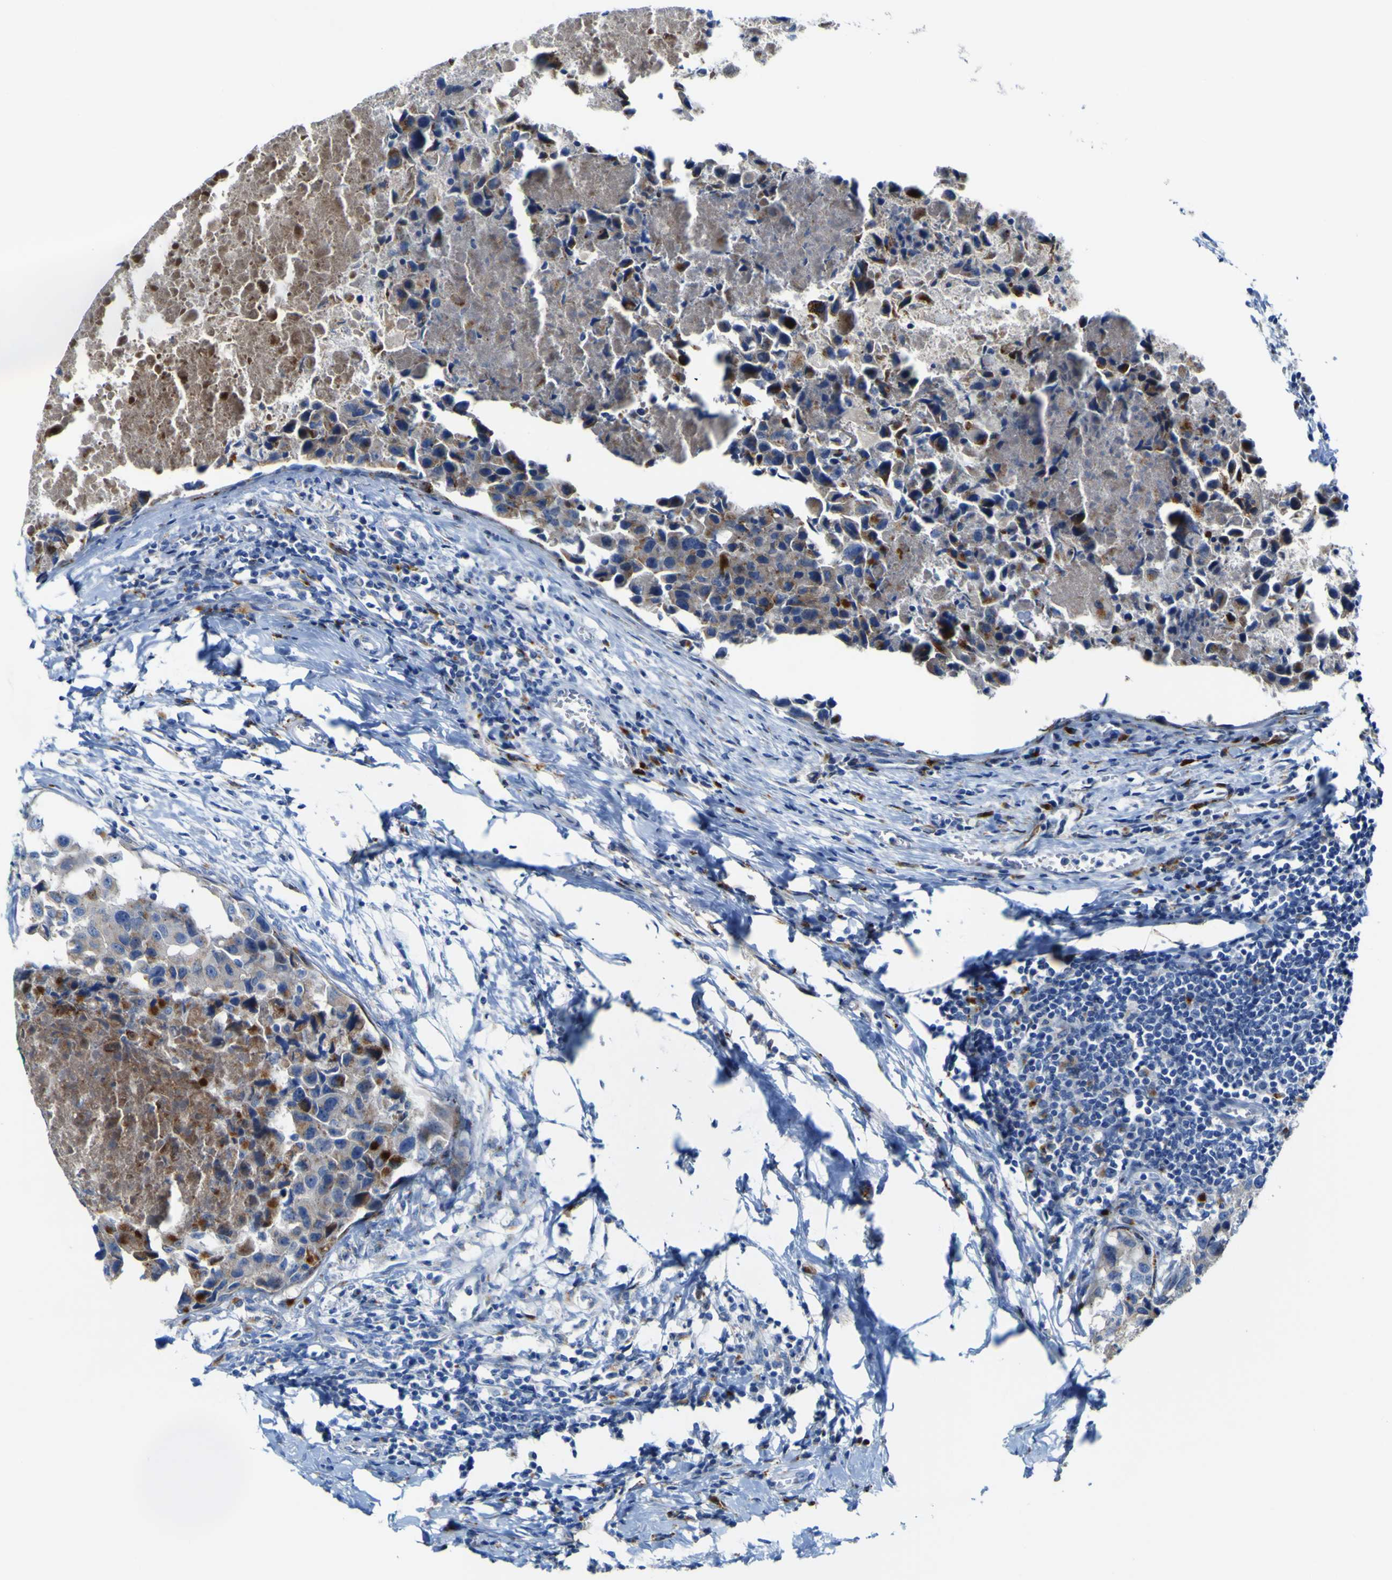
{"staining": {"intensity": "strong", "quantity": "<25%", "location": "cytoplasmic/membranous"}, "tissue": "breast cancer", "cell_type": "Tumor cells", "image_type": "cancer", "snomed": [{"axis": "morphology", "description": "Duct carcinoma"}, {"axis": "topography", "description": "Breast"}], "caption": "The photomicrograph exhibits a brown stain indicating the presence of a protein in the cytoplasmic/membranous of tumor cells in breast cancer (intraductal carcinoma).", "gene": "PTPRF", "patient": {"sex": "female", "age": 27}}